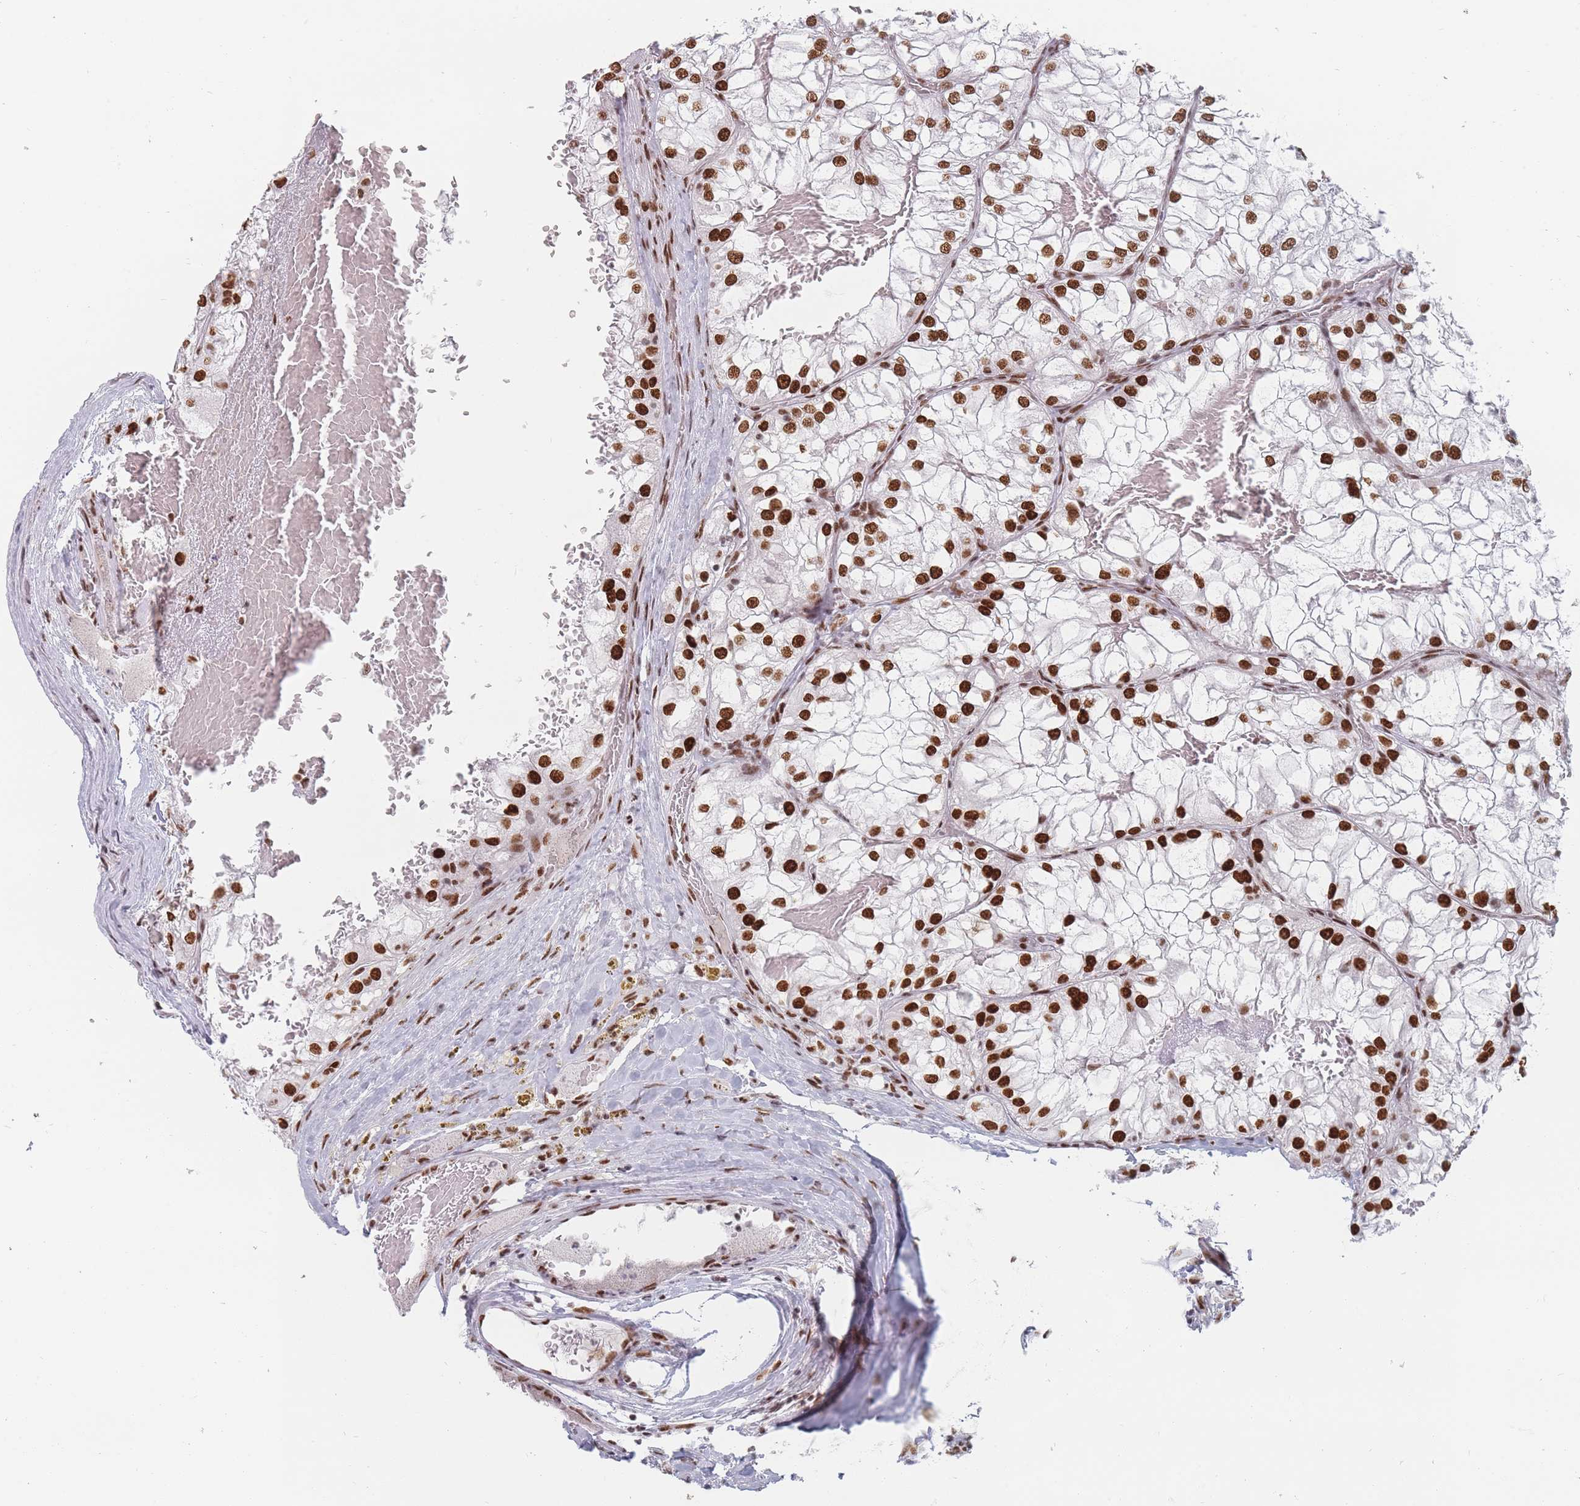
{"staining": {"intensity": "strong", "quantity": ">75%", "location": "nuclear"}, "tissue": "renal cancer", "cell_type": "Tumor cells", "image_type": "cancer", "snomed": [{"axis": "morphology", "description": "Adenocarcinoma, NOS"}, {"axis": "topography", "description": "Kidney"}], "caption": "Immunohistochemical staining of renal cancer (adenocarcinoma) exhibits high levels of strong nuclear protein positivity in about >75% of tumor cells.", "gene": "SAFB2", "patient": {"sex": "female", "age": 72}}